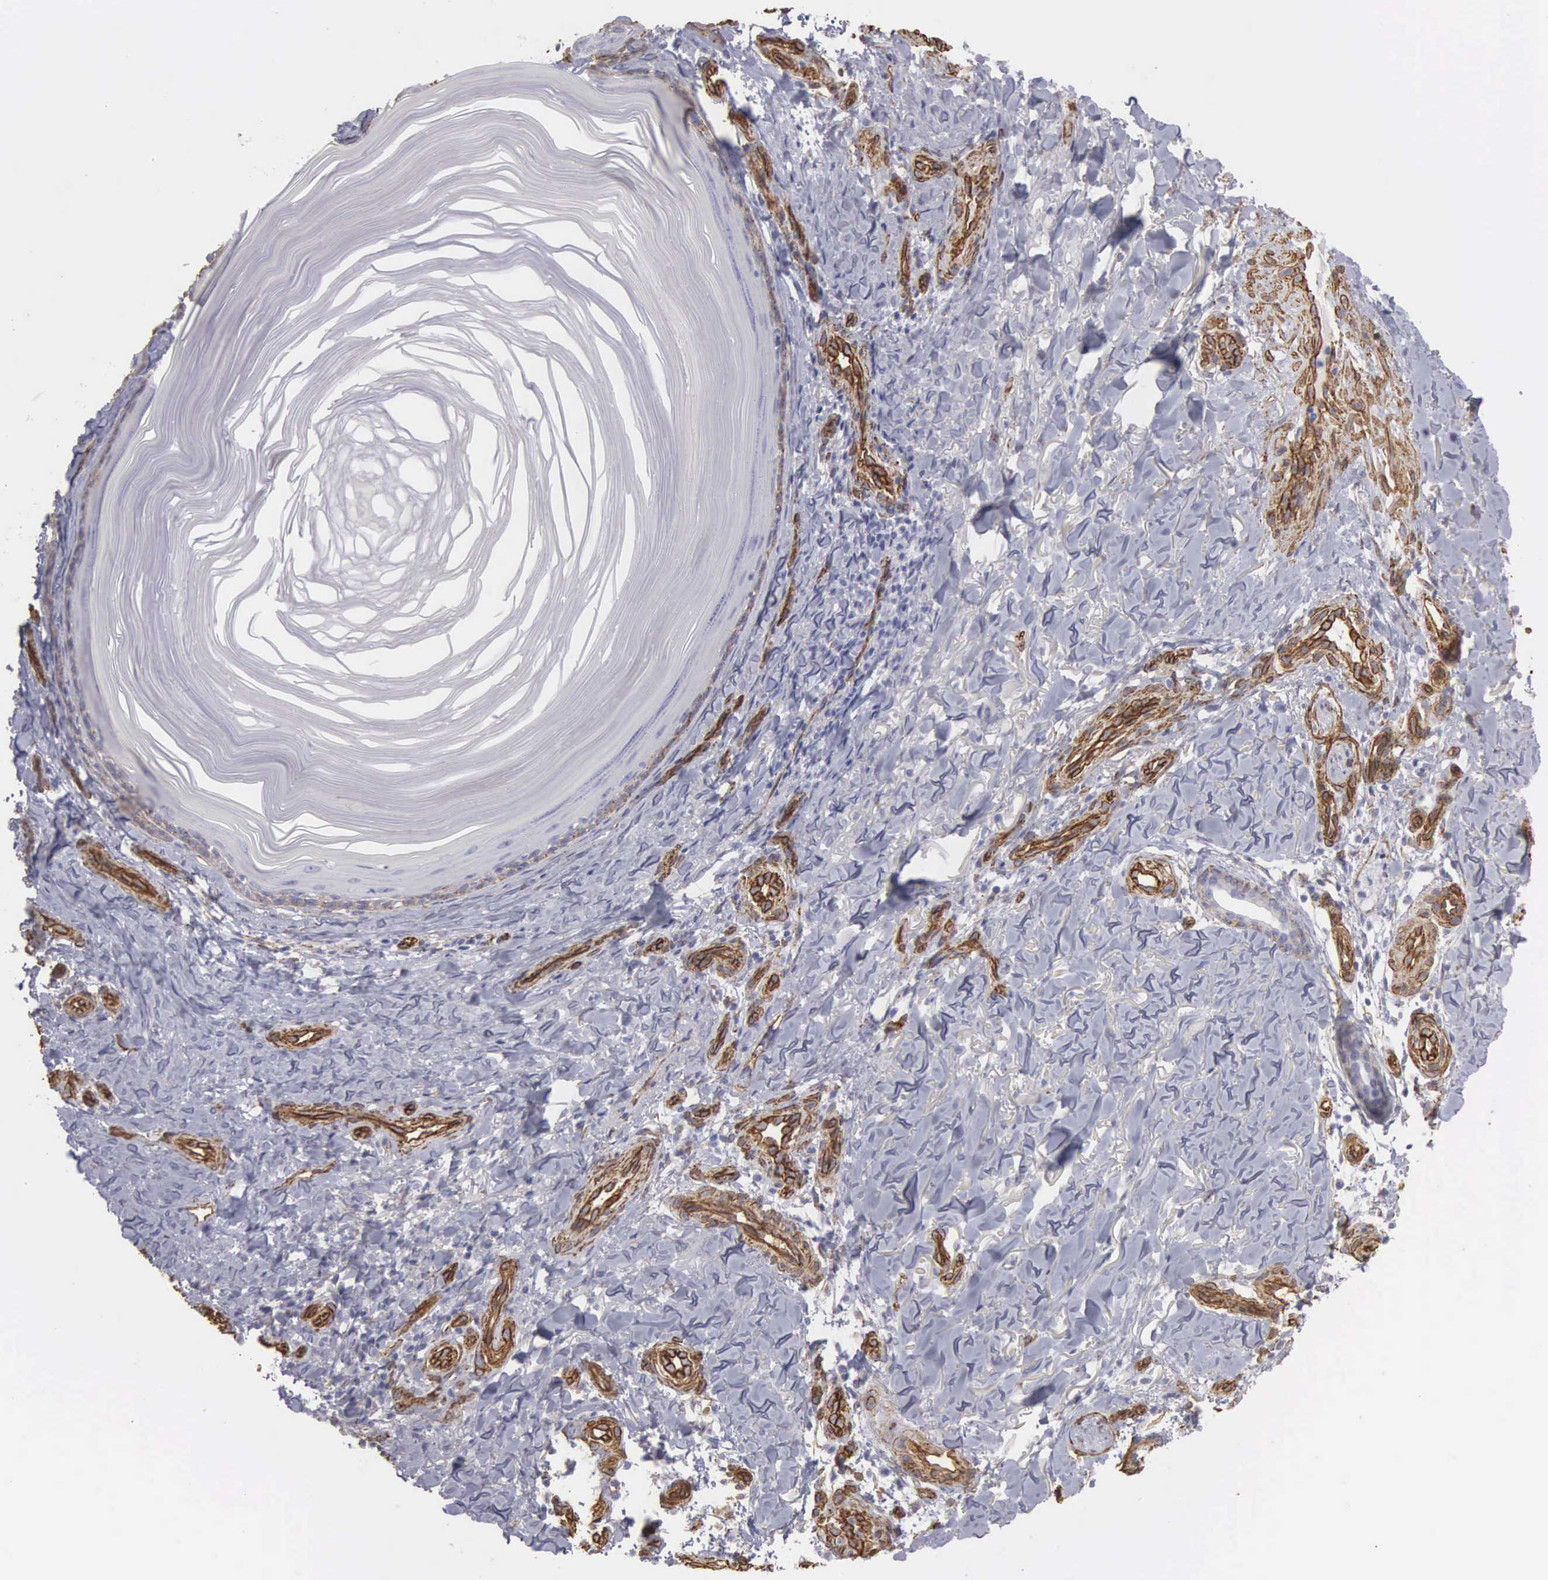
{"staining": {"intensity": "negative", "quantity": "none", "location": "none"}, "tissue": "skin cancer", "cell_type": "Tumor cells", "image_type": "cancer", "snomed": [{"axis": "morphology", "description": "Normal tissue, NOS"}, {"axis": "morphology", "description": "Basal cell carcinoma"}, {"axis": "topography", "description": "Skin"}], "caption": "High power microscopy micrograph of an IHC image of basal cell carcinoma (skin), revealing no significant staining in tumor cells. (DAB IHC, high magnification).", "gene": "MAGEB10", "patient": {"sex": "male", "age": 81}}